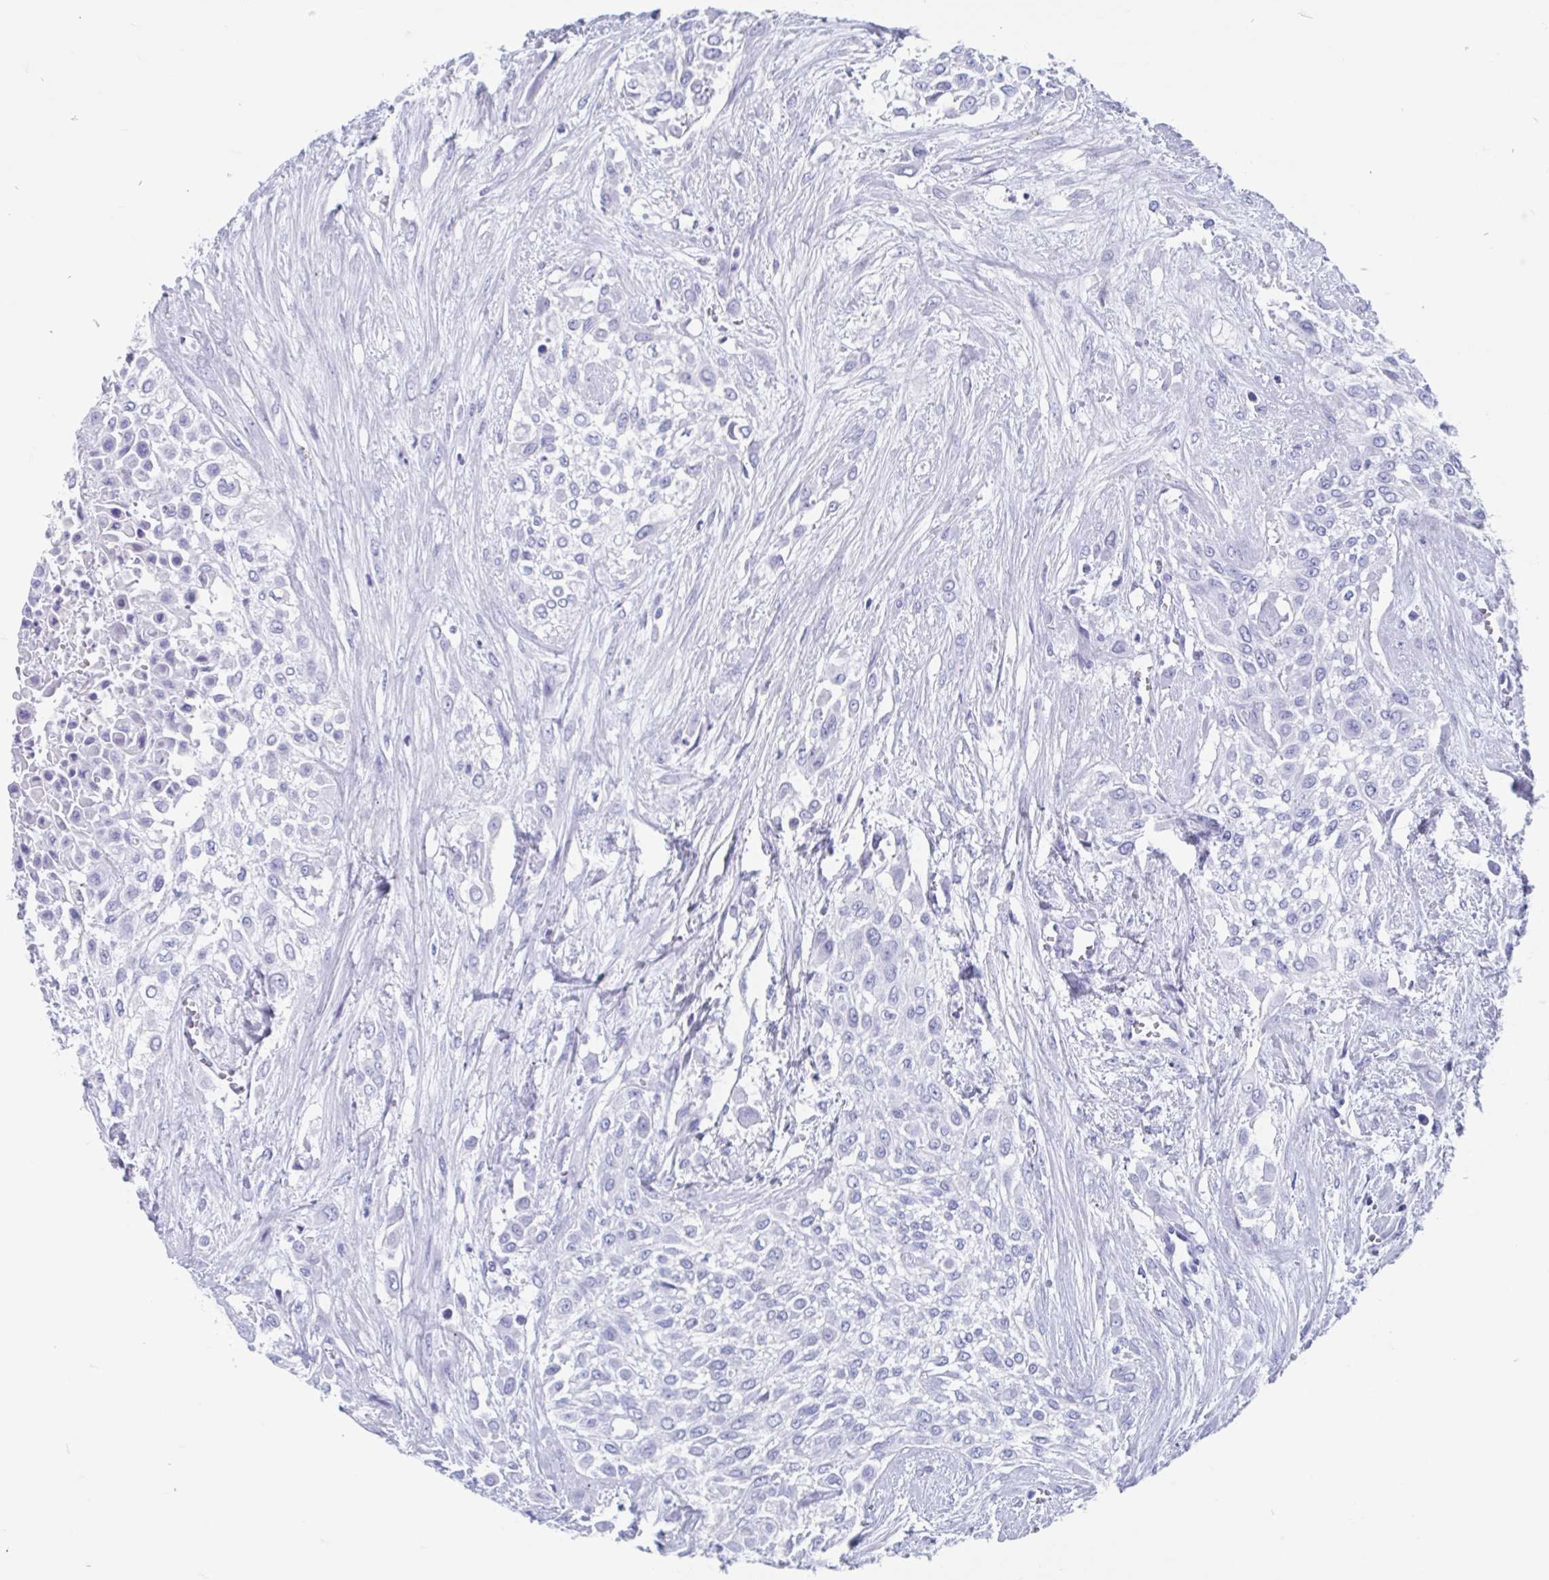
{"staining": {"intensity": "negative", "quantity": "none", "location": "none"}, "tissue": "urothelial cancer", "cell_type": "Tumor cells", "image_type": "cancer", "snomed": [{"axis": "morphology", "description": "Urothelial carcinoma, High grade"}, {"axis": "topography", "description": "Urinary bladder"}], "caption": "Immunohistochemistry micrograph of neoplastic tissue: urothelial cancer stained with DAB displays no significant protein expression in tumor cells.", "gene": "C10orf53", "patient": {"sex": "male", "age": 57}}